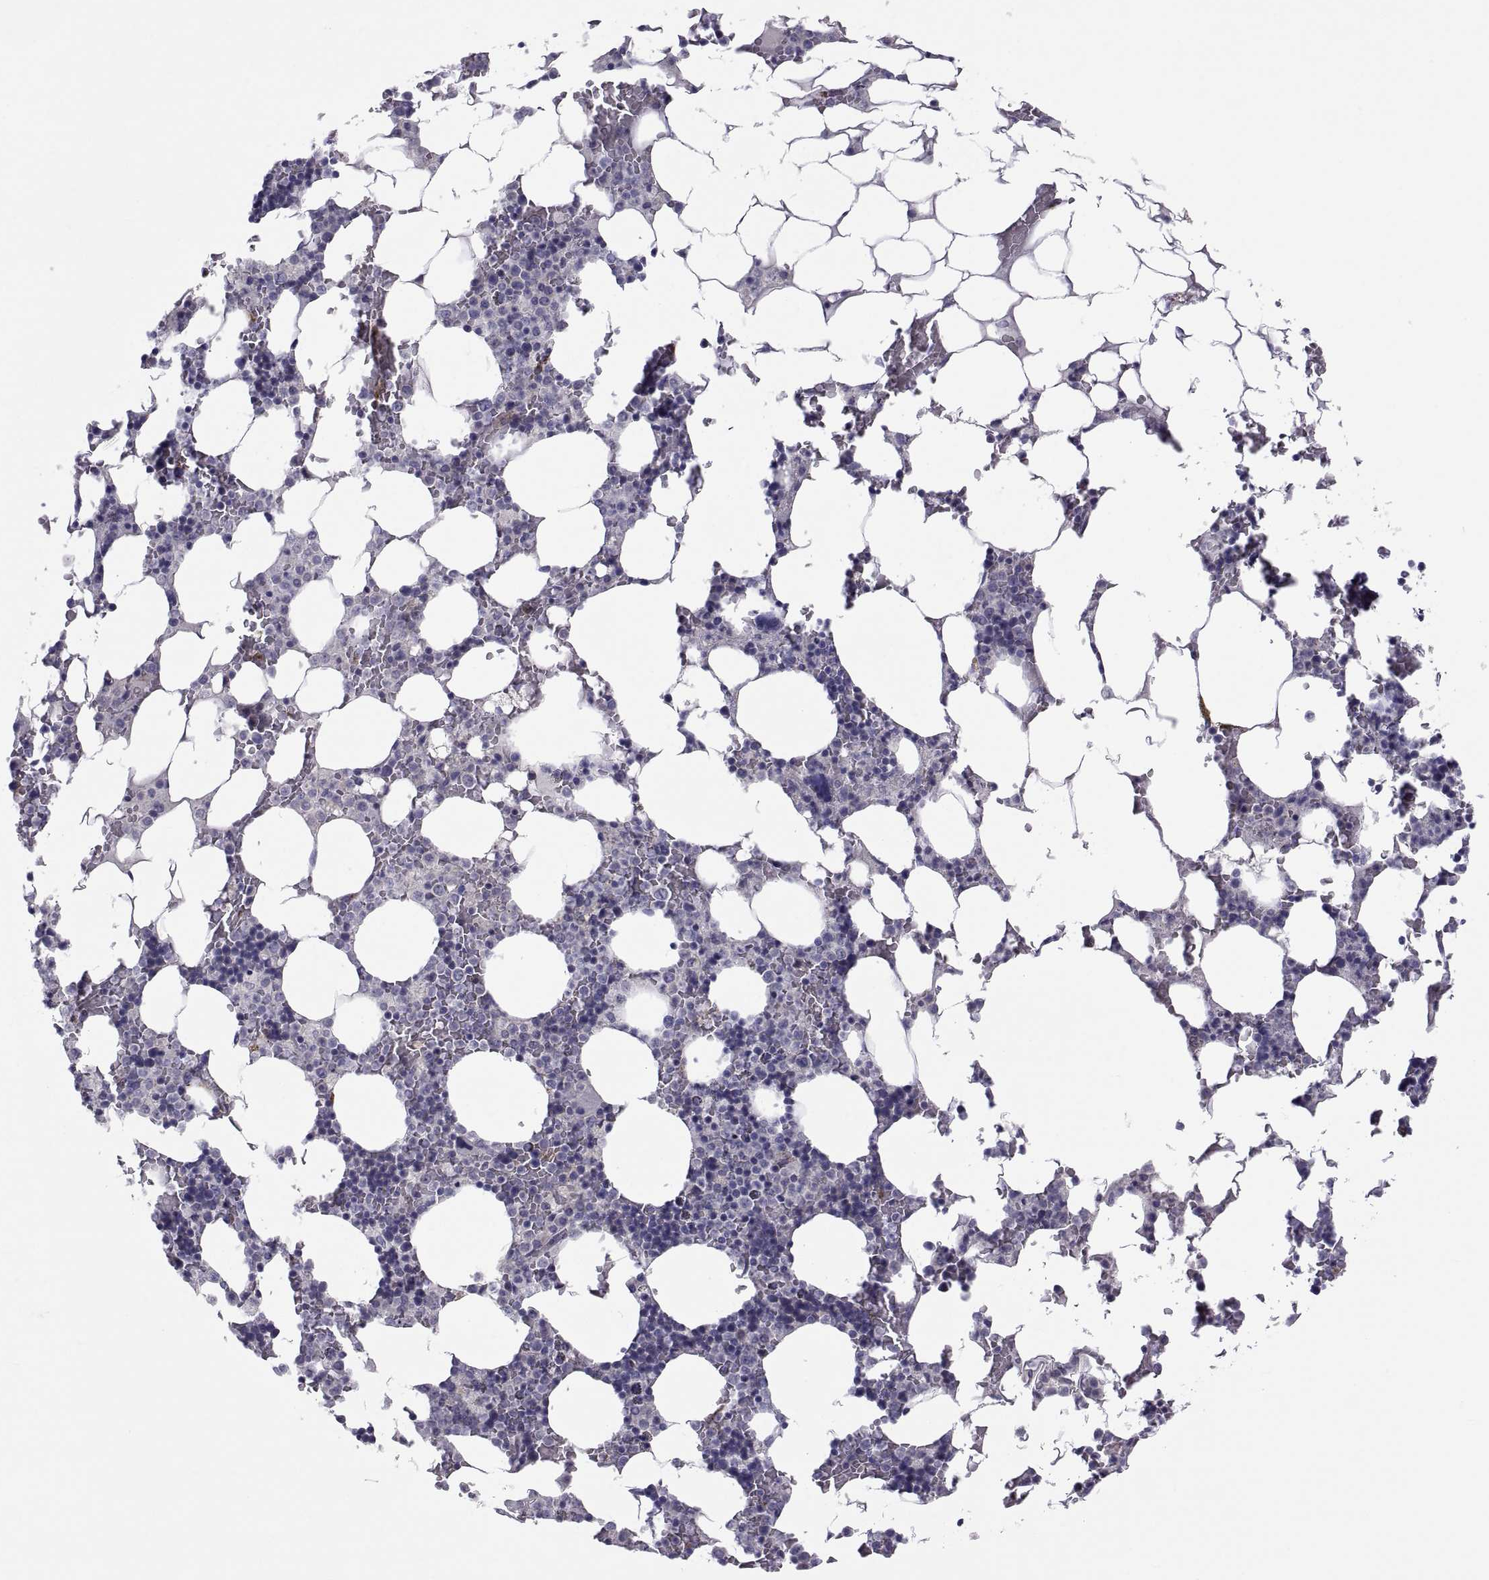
{"staining": {"intensity": "negative", "quantity": "none", "location": "none"}, "tissue": "bone marrow", "cell_type": "Hematopoietic cells", "image_type": "normal", "snomed": [{"axis": "morphology", "description": "Normal tissue, NOS"}, {"axis": "topography", "description": "Bone marrow"}], "caption": "This is a histopathology image of immunohistochemistry staining of unremarkable bone marrow, which shows no expression in hematopoietic cells.", "gene": "TMEM158", "patient": {"sex": "male", "age": 51}}